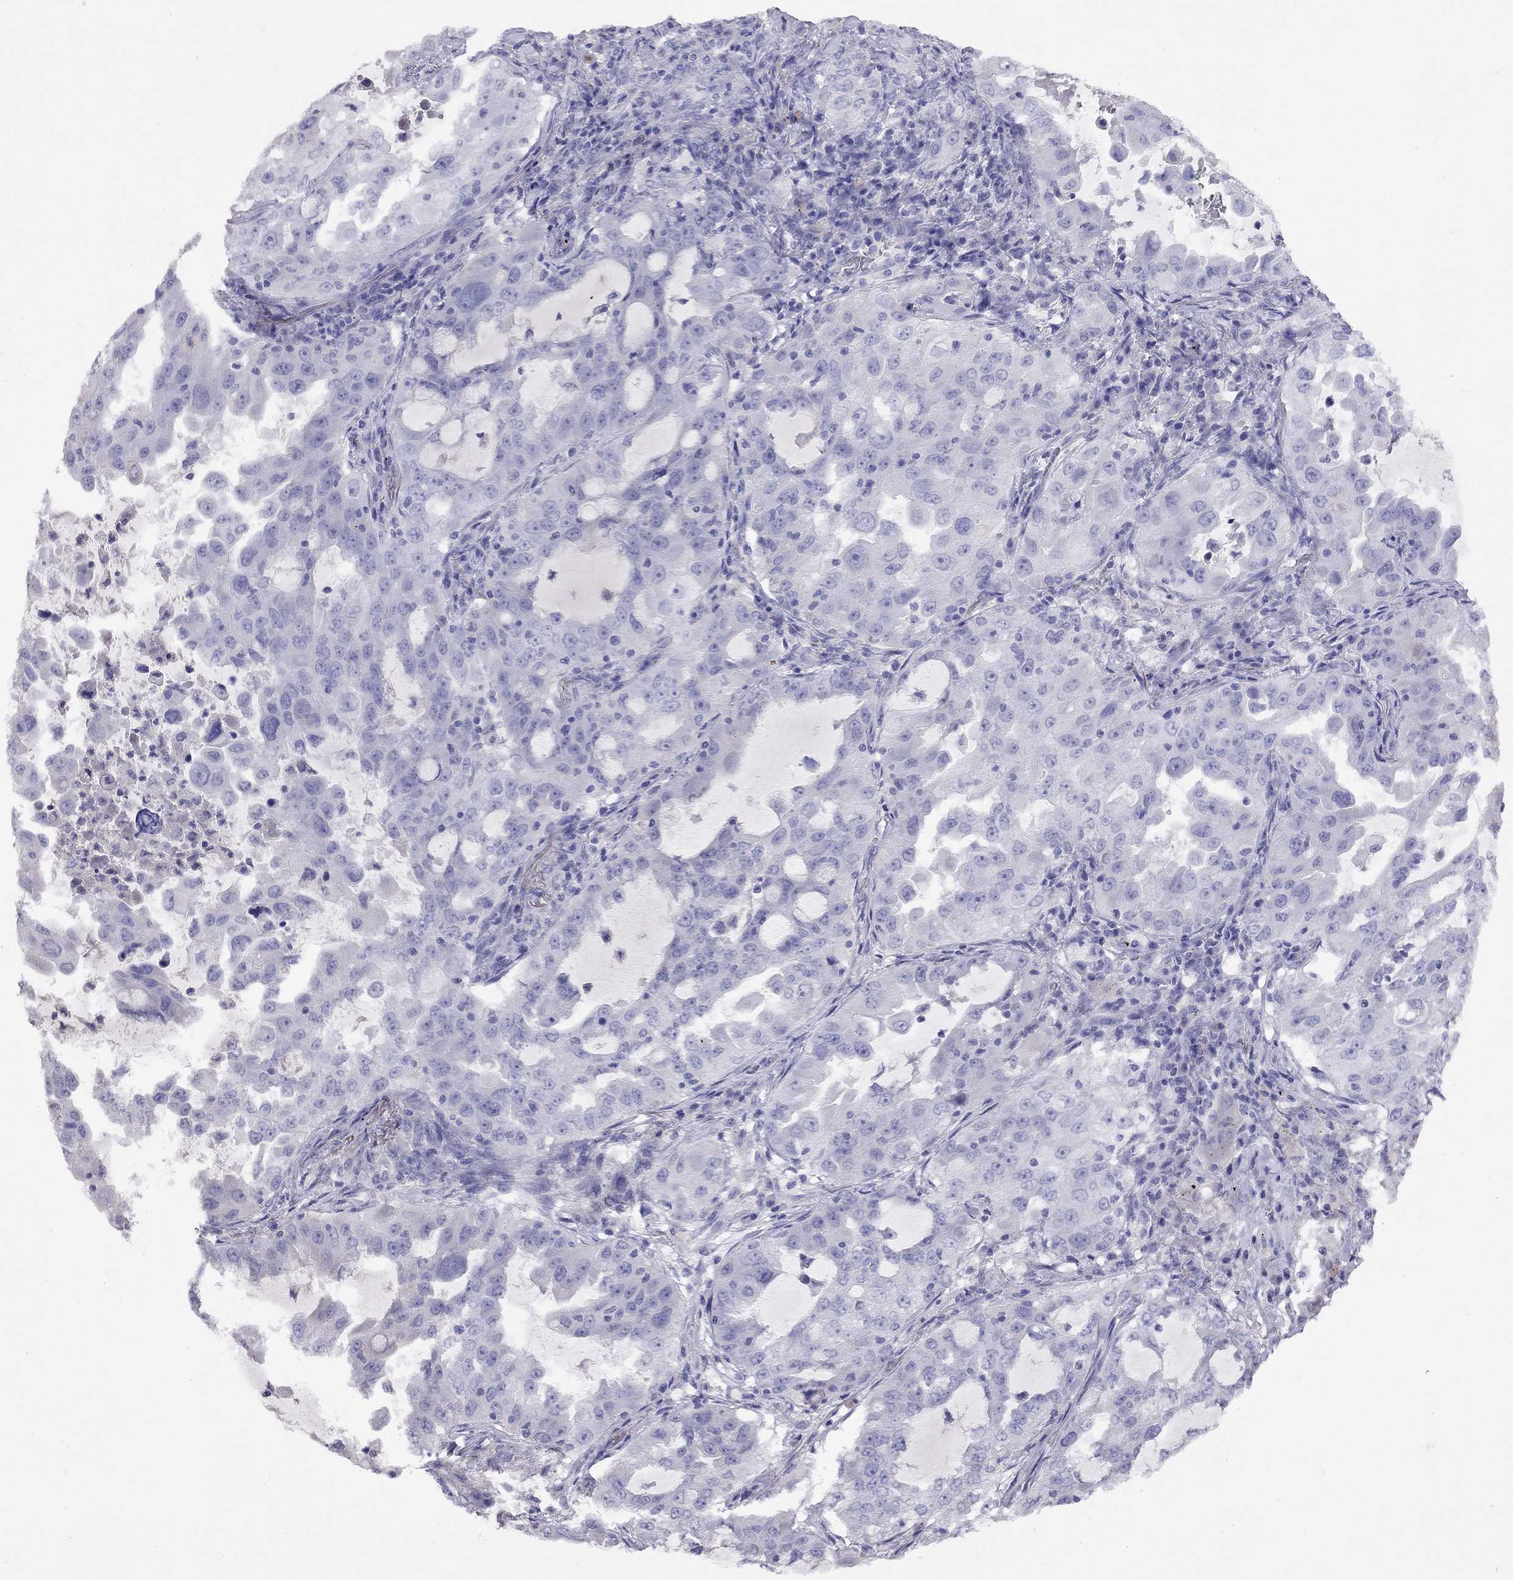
{"staining": {"intensity": "negative", "quantity": "none", "location": "none"}, "tissue": "lung cancer", "cell_type": "Tumor cells", "image_type": "cancer", "snomed": [{"axis": "morphology", "description": "Adenocarcinoma, NOS"}, {"axis": "topography", "description": "Lung"}], "caption": "There is no significant positivity in tumor cells of lung cancer (adenocarcinoma). (DAB (3,3'-diaminobenzidine) immunohistochemistry (IHC), high magnification).", "gene": "GNAT3", "patient": {"sex": "female", "age": 61}}